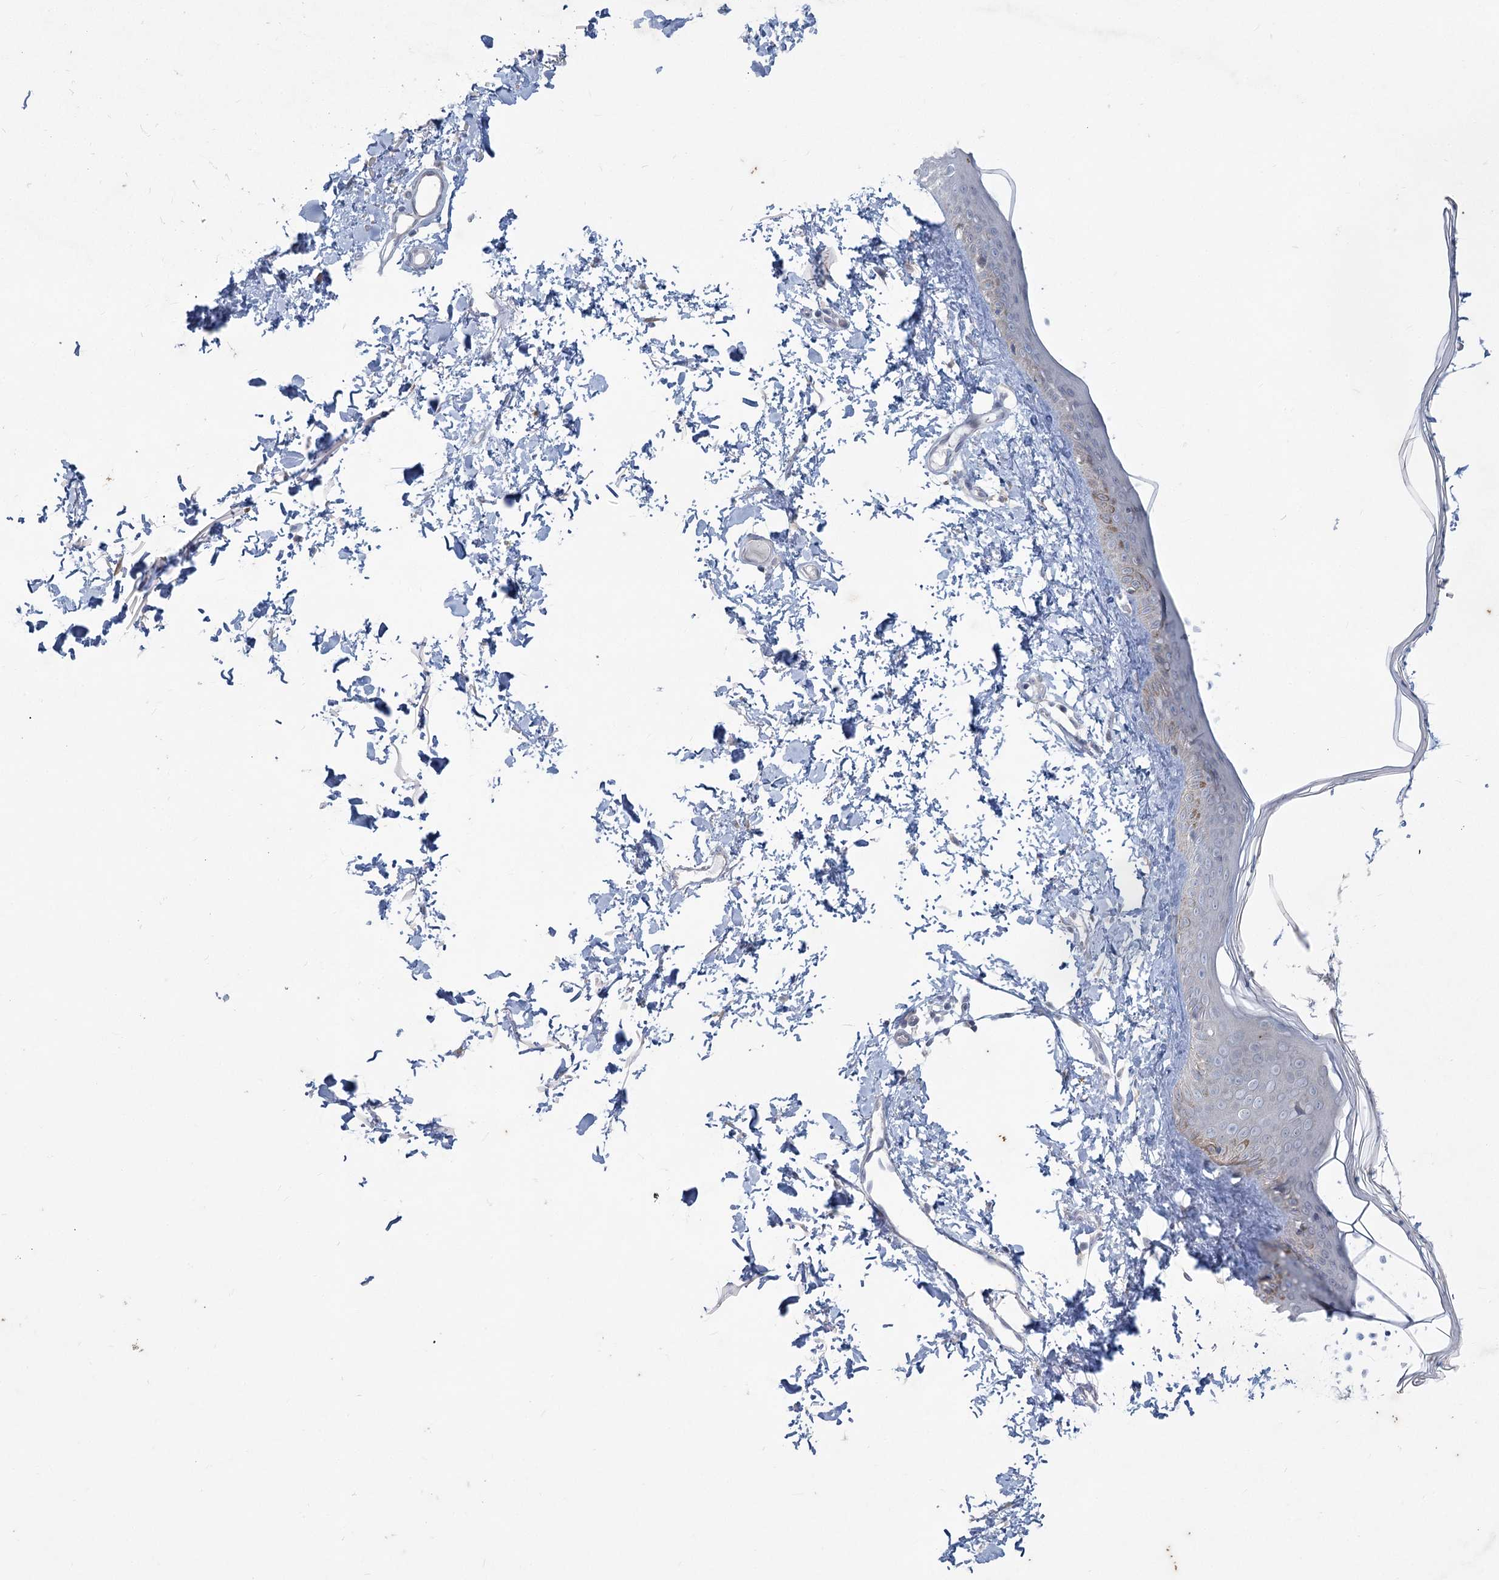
{"staining": {"intensity": "weak", "quantity": "25%-75%", "location": "cytoplasmic/membranous"}, "tissue": "skin", "cell_type": "Fibroblasts", "image_type": "normal", "snomed": [{"axis": "morphology", "description": "Normal tissue, NOS"}, {"axis": "topography", "description": "Skin"}], "caption": "Protein analysis of benign skin reveals weak cytoplasmic/membranous expression in about 25%-75% of fibroblasts.", "gene": "PLA2G12A", "patient": {"sex": "female", "age": 58}}